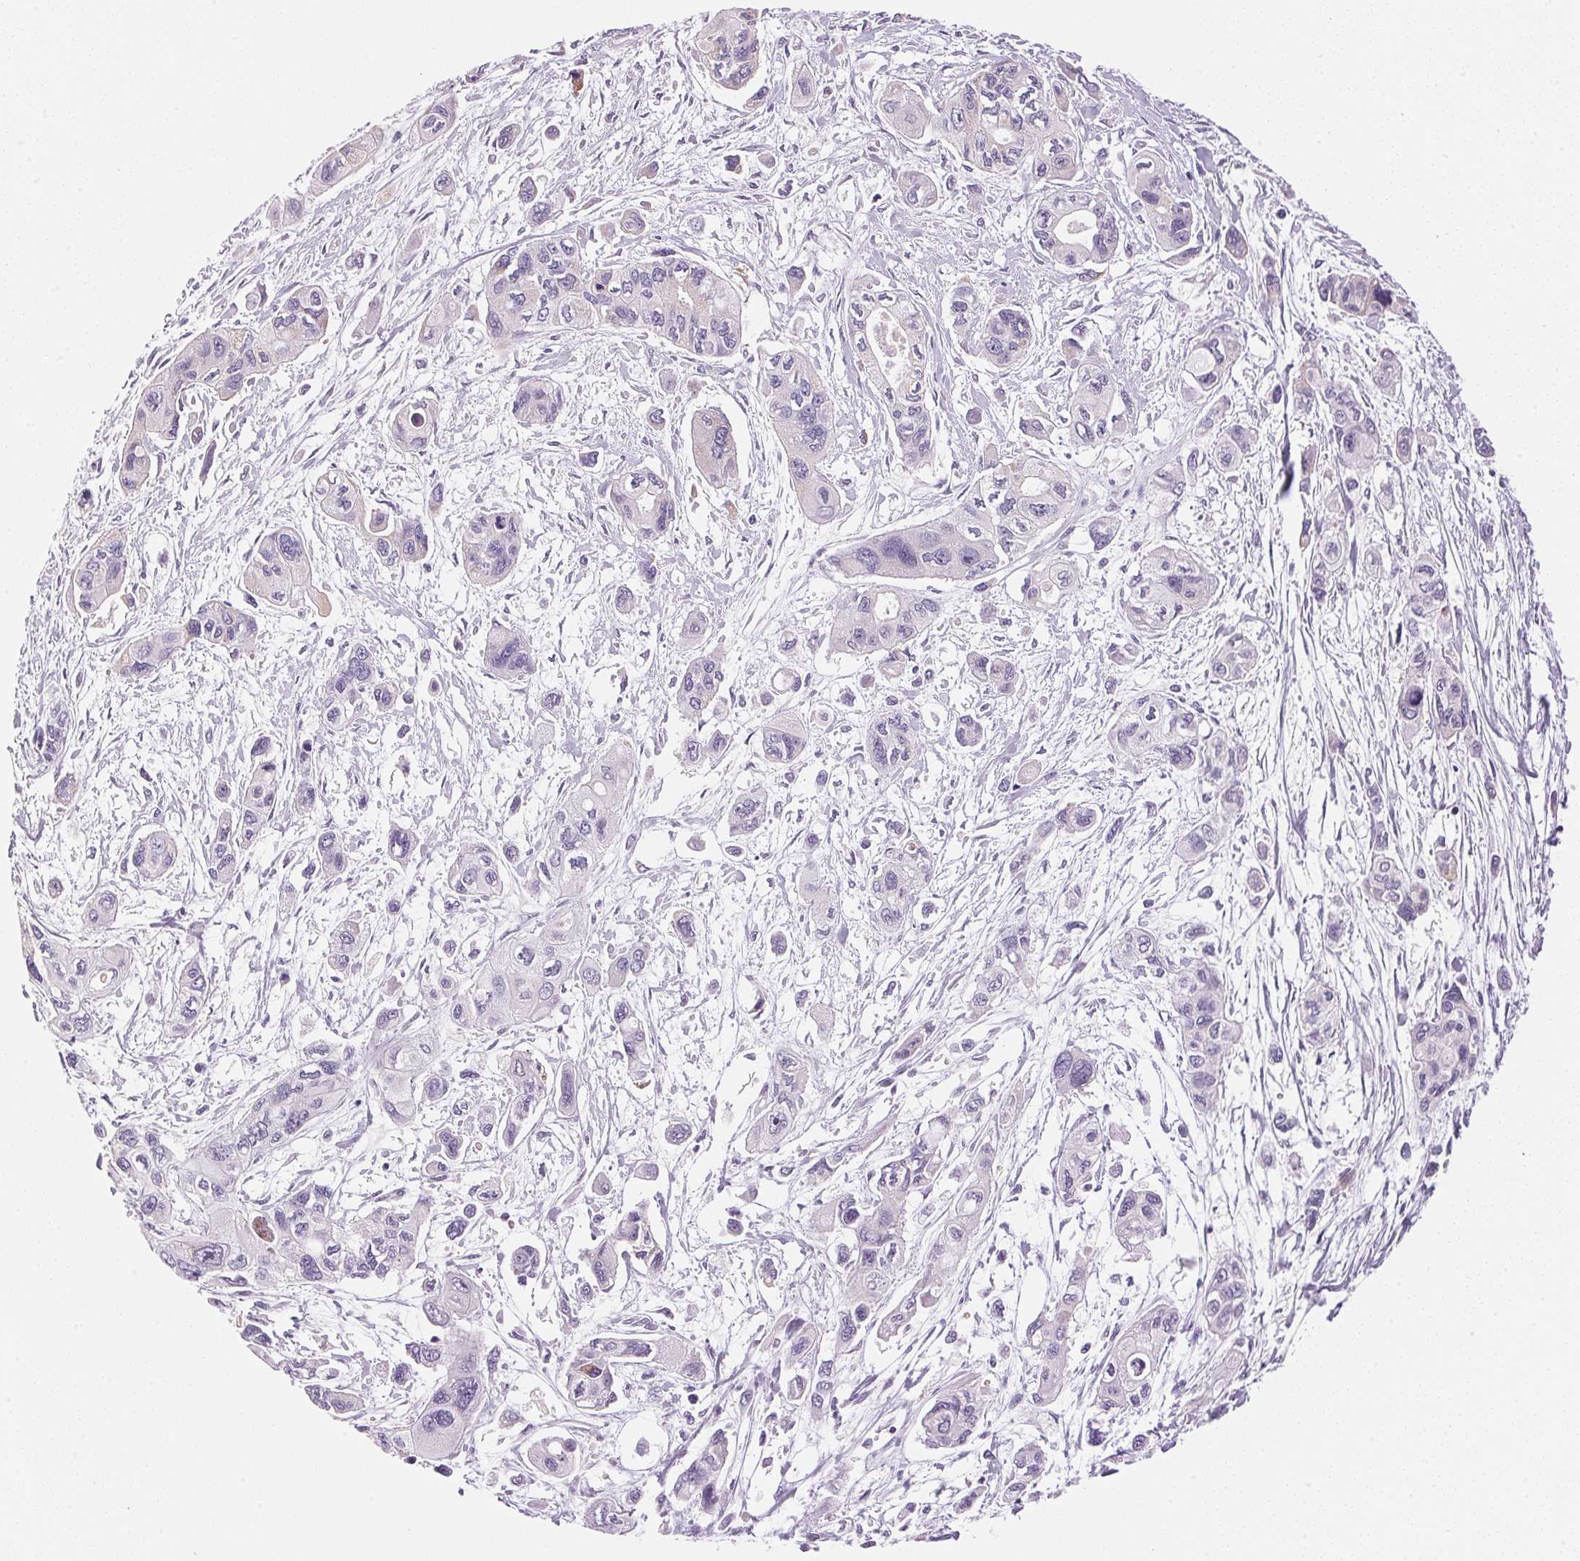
{"staining": {"intensity": "negative", "quantity": "none", "location": "none"}, "tissue": "pancreatic cancer", "cell_type": "Tumor cells", "image_type": "cancer", "snomed": [{"axis": "morphology", "description": "Adenocarcinoma, NOS"}, {"axis": "topography", "description": "Pancreas"}], "caption": "DAB immunohistochemical staining of human adenocarcinoma (pancreatic) shows no significant staining in tumor cells.", "gene": "CYP11B1", "patient": {"sex": "female", "age": 47}}